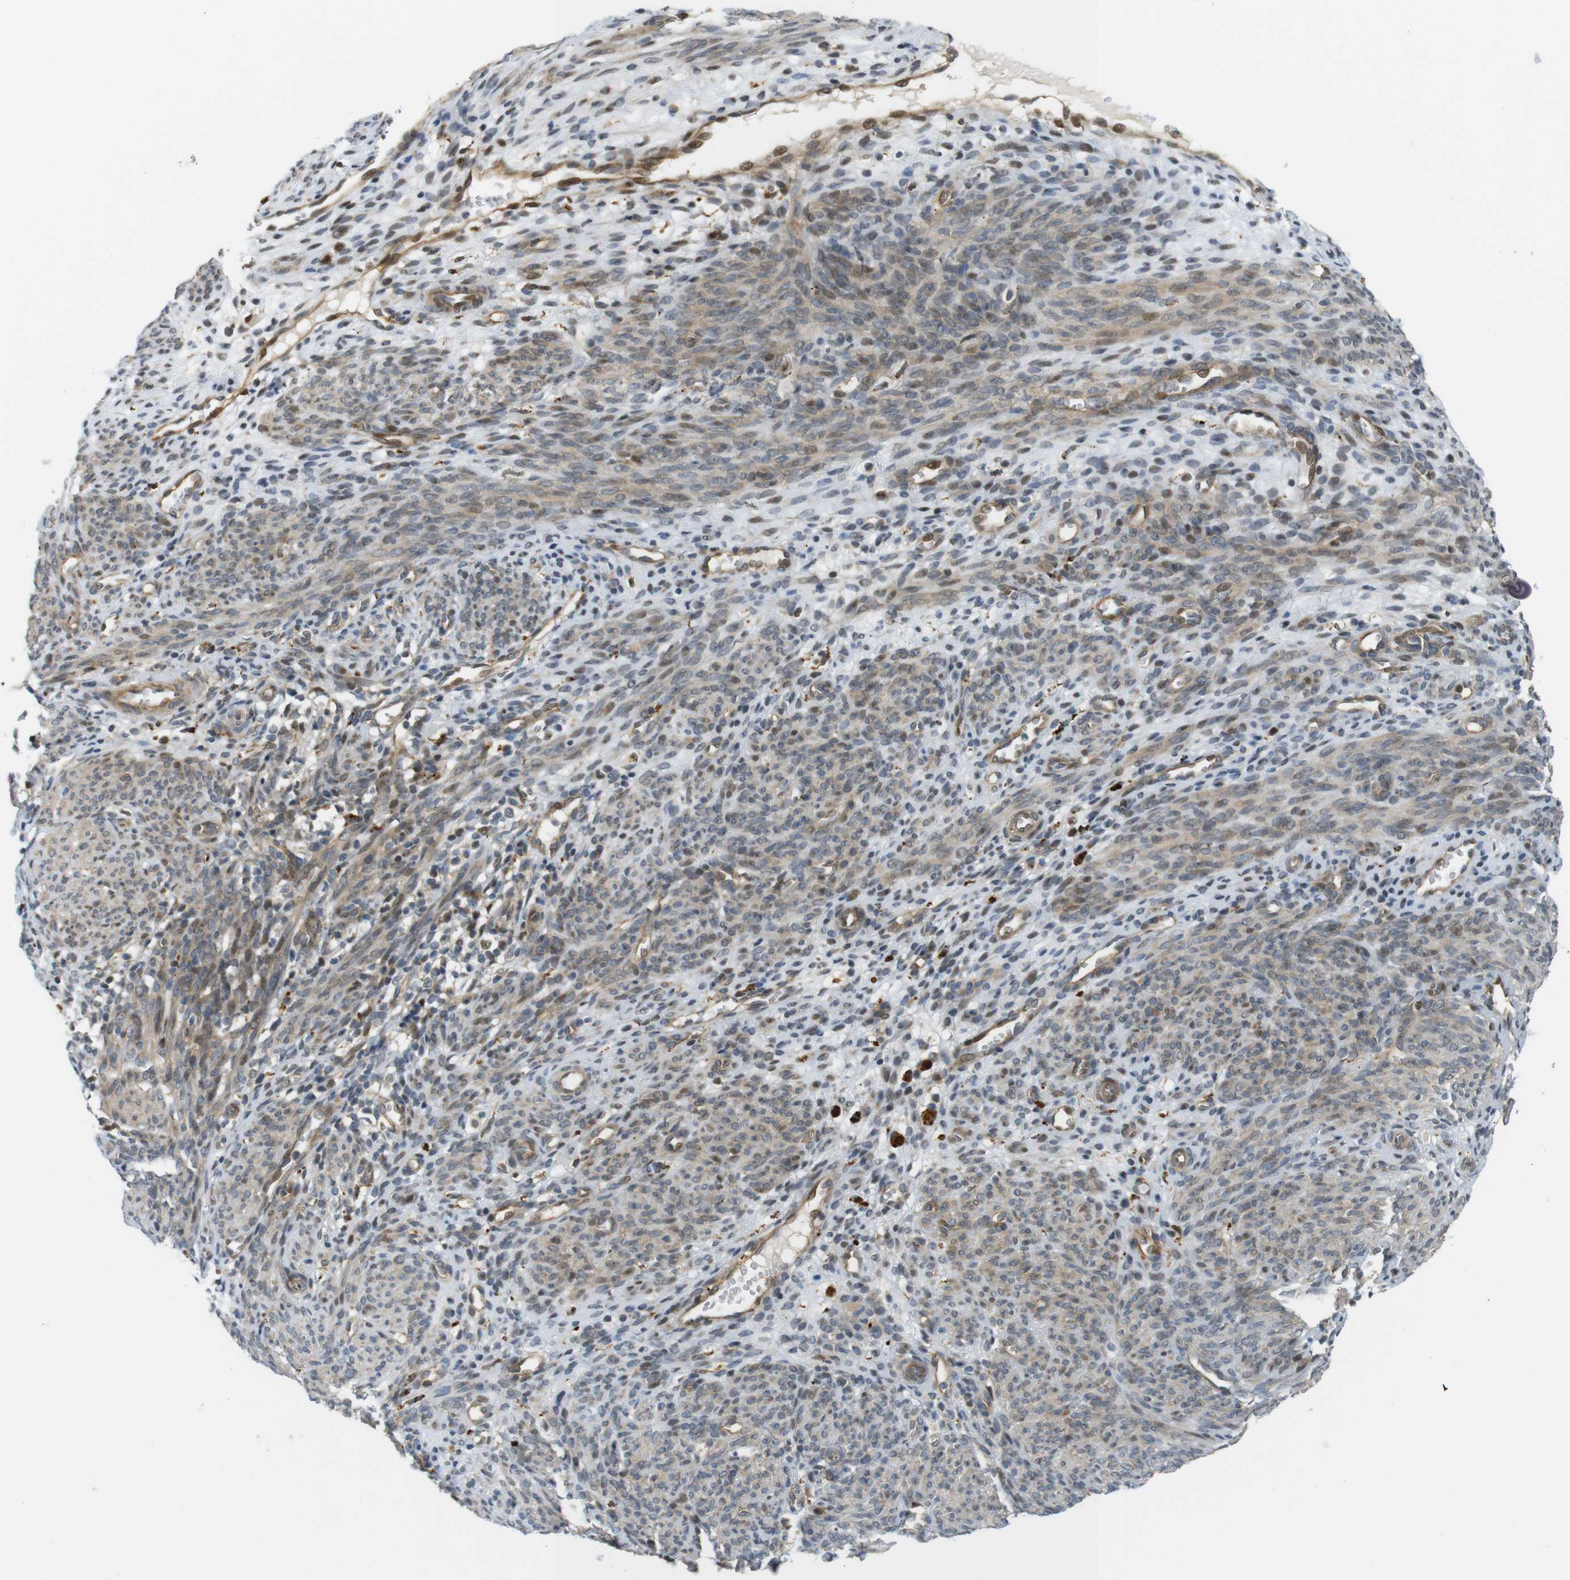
{"staining": {"intensity": "weak", "quantity": "<25%", "location": "cytoplasmic/membranous"}, "tissue": "endometrium", "cell_type": "Cells in endometrial stroma", "image_type": "normal", "snomed": [{"axis": "morphology", "description": "Normal tissue, NOS"}, {"axis": "morphology", "description": "Adenocarcinoma, NOS"}, {"axis": "topography", "description": "Endometrium"}, {"axis": "topography", "description": "Ovary"}], "caption": "Micrograph shows no protein positivity in cells in endometrial stroma of unremarkable endometrium. (DAB (3,3'-diaminobenzidine) IHC visualized using brightfield microscopy, high magnification).", "gene": "TSPAN9", "patient": {"sex": "female", "age": 68}}